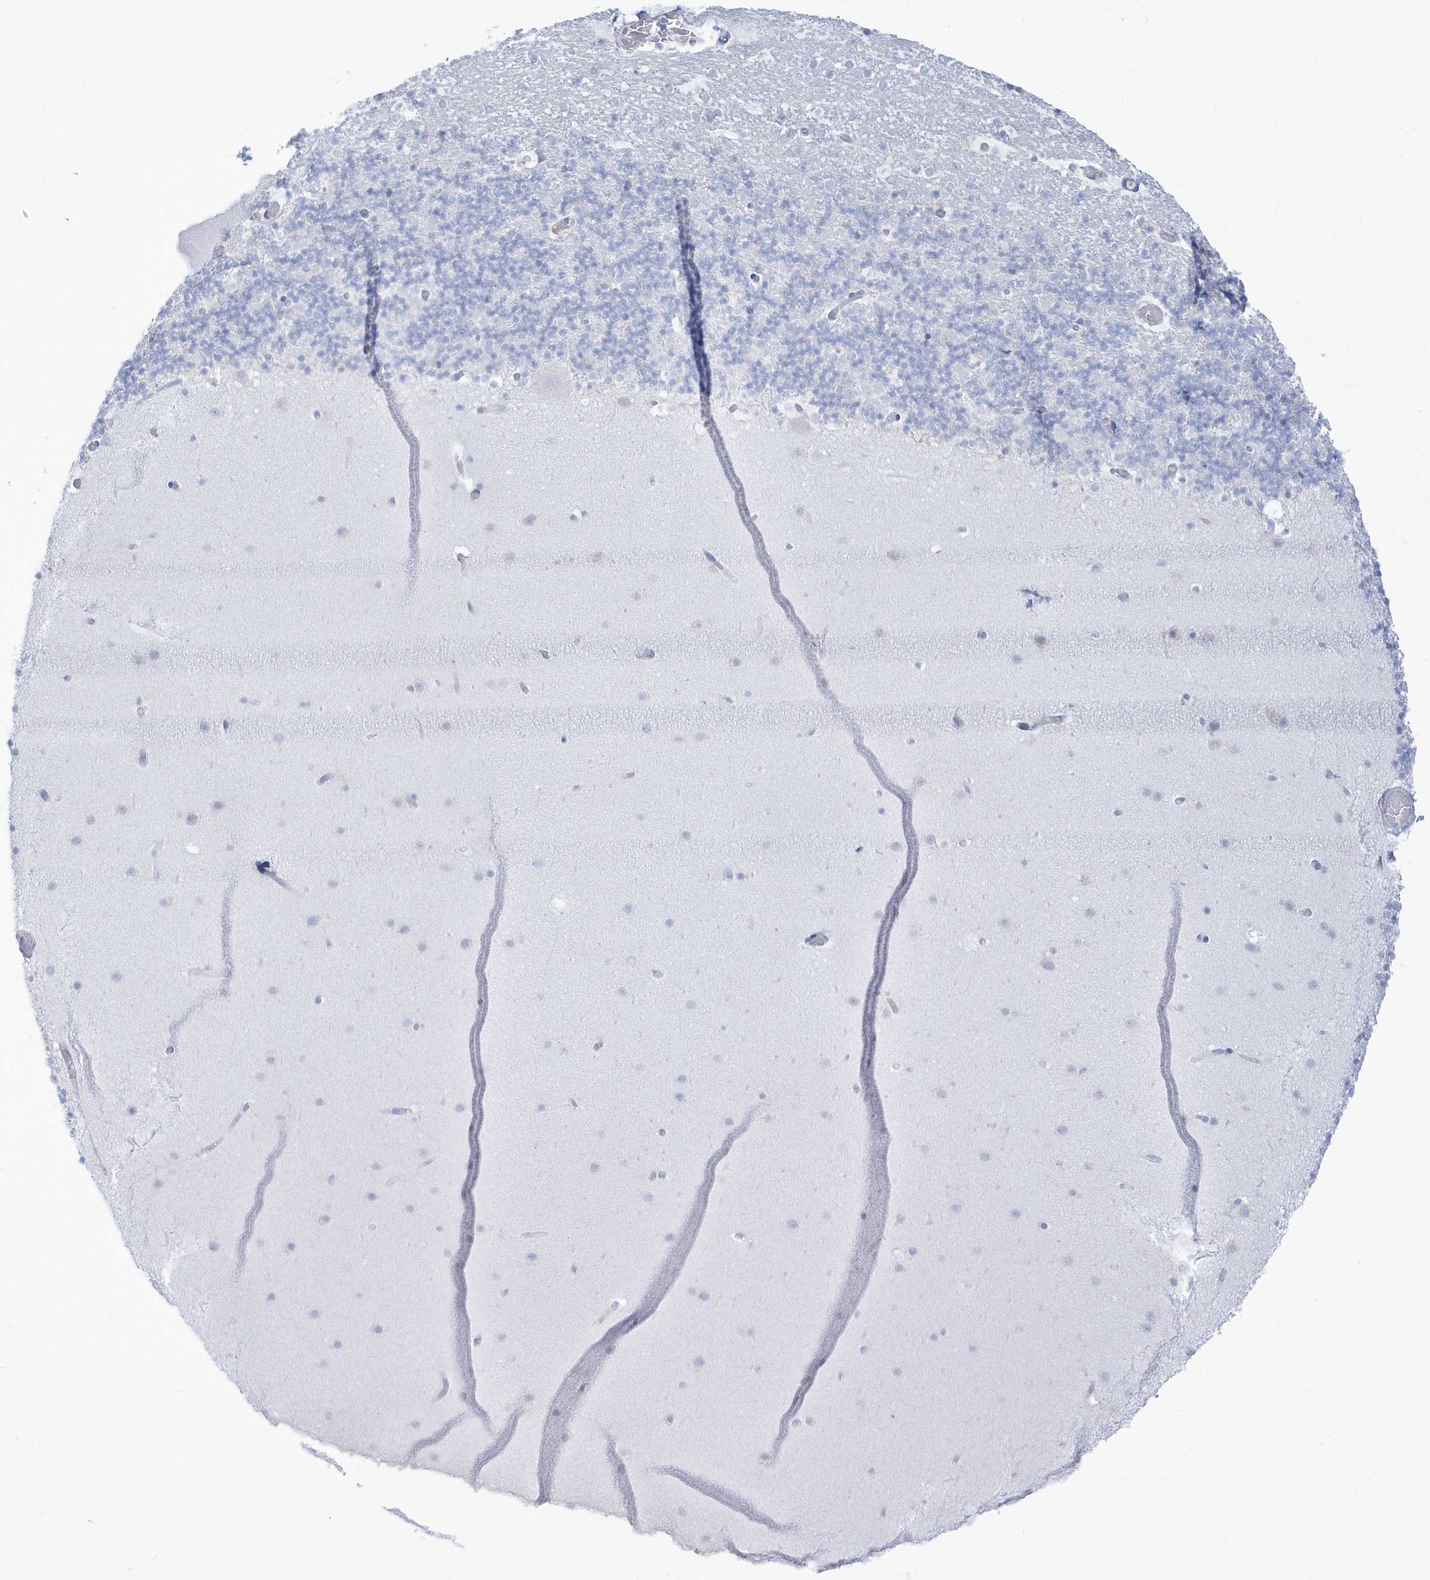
{"staining": {"intensity": "negative", "quantity": "none", "location": "none"}, "tissue": "cerebellum", "cell_type": "Cells in granular layer", "image_type": "normal", "snomed": [{"axis": "morphology", "description": "Normal tissue, NOS"}, {"axis": "topography", "description": "Cerebellum"}], "caption": "IHC of unremarkable cerebellum displays no staining in cells in granular layer.", "gene": "PDIA6", "patient": {"sex": "male", "age": 57}}